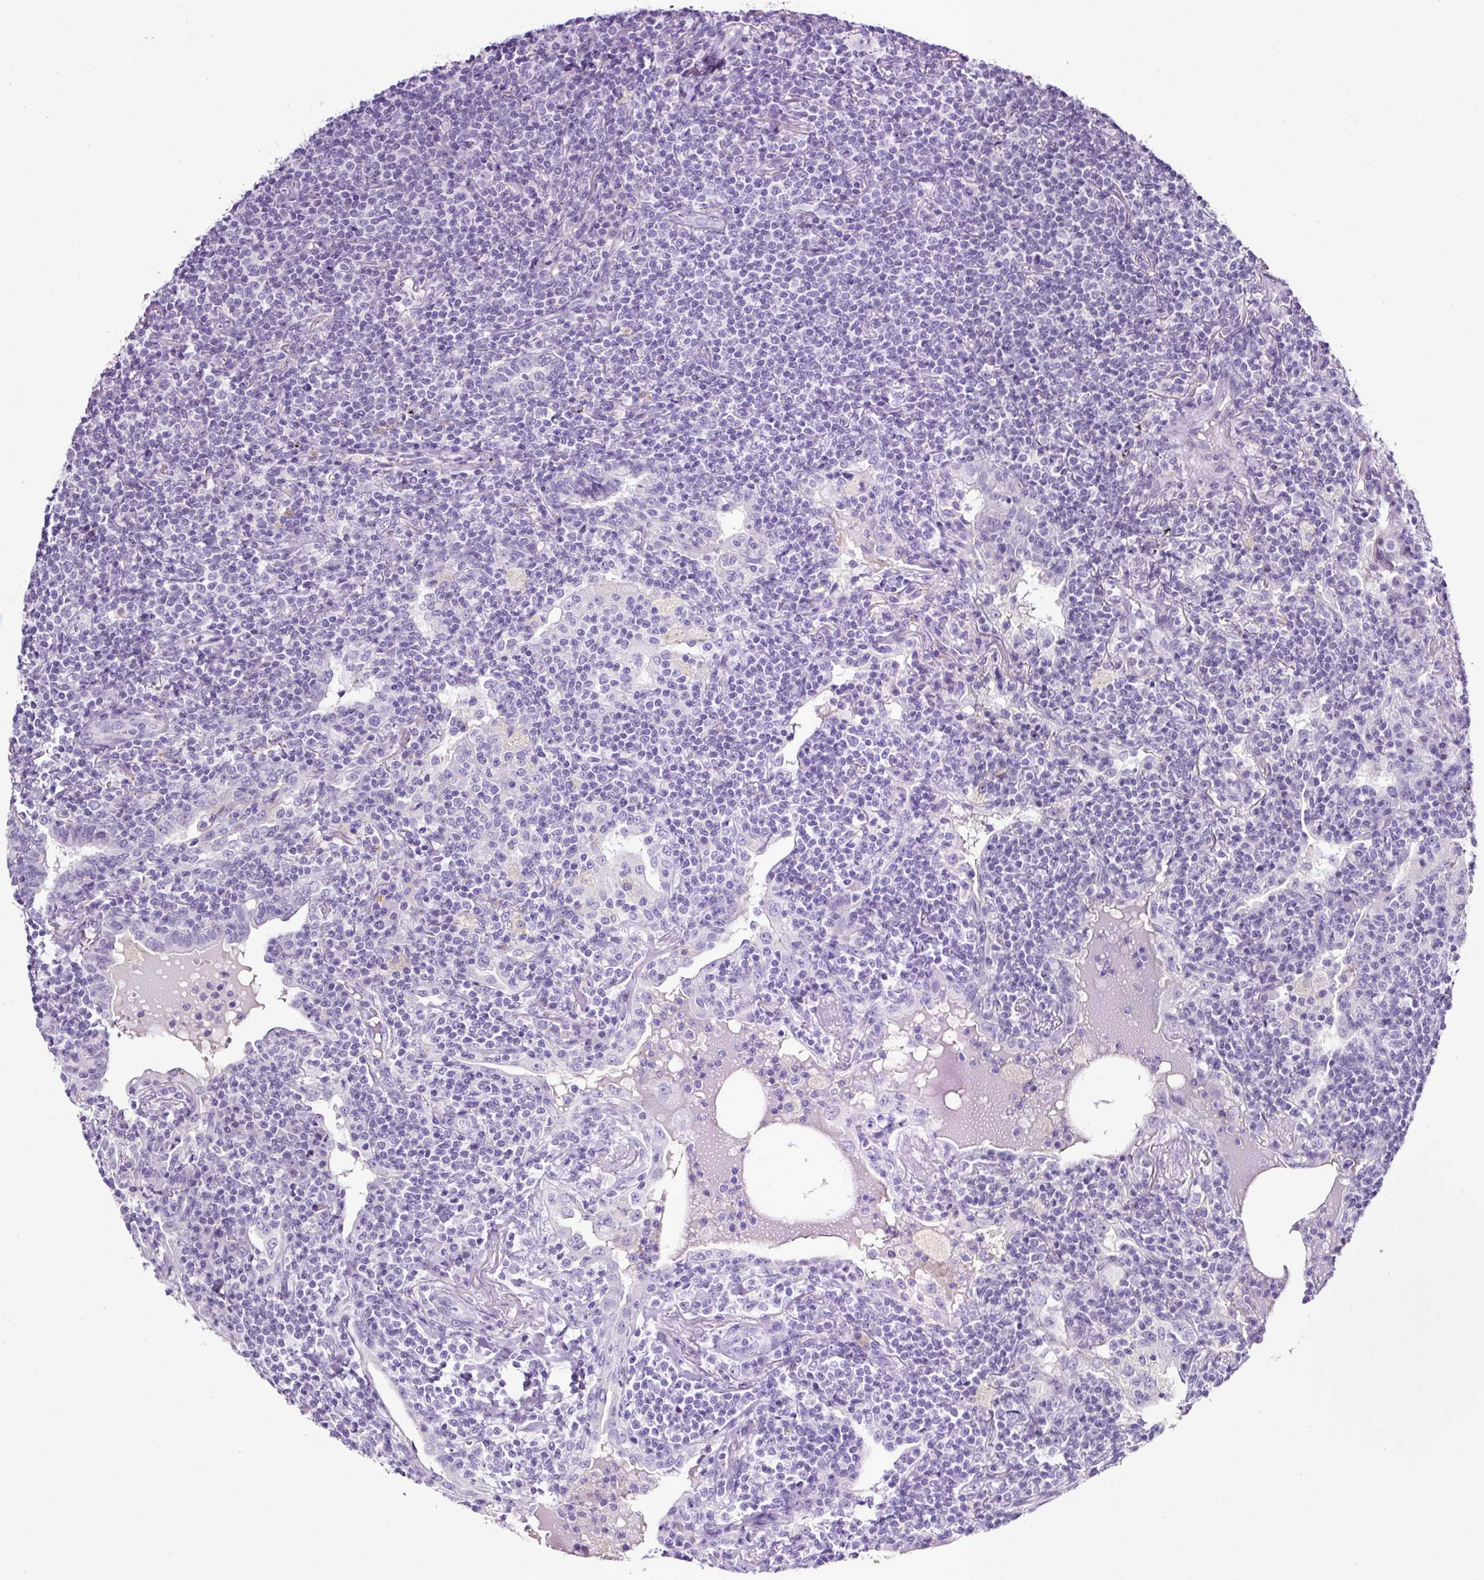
{"staining": {"intensity": "negative", "quantity": "none", "location": "none"}, "tissue": "lymphoma", "cell_type": "Tumor cells", "image_type": "cancer", "snomed": [{"axis": "morphology", "description": "Malignant lymphoma, non-Hodgkin's type, Low grade"}, {"axis": "topography", "description": "Lung"}], "caption": "High magnification brightfield microscopy of lymphoma stained with DAB (brown) and counterstained with hematoxylin (blue): tumor cells show no significant staining.", "gene": "SP8", "patient": {"sex": "female", "age": 71}}